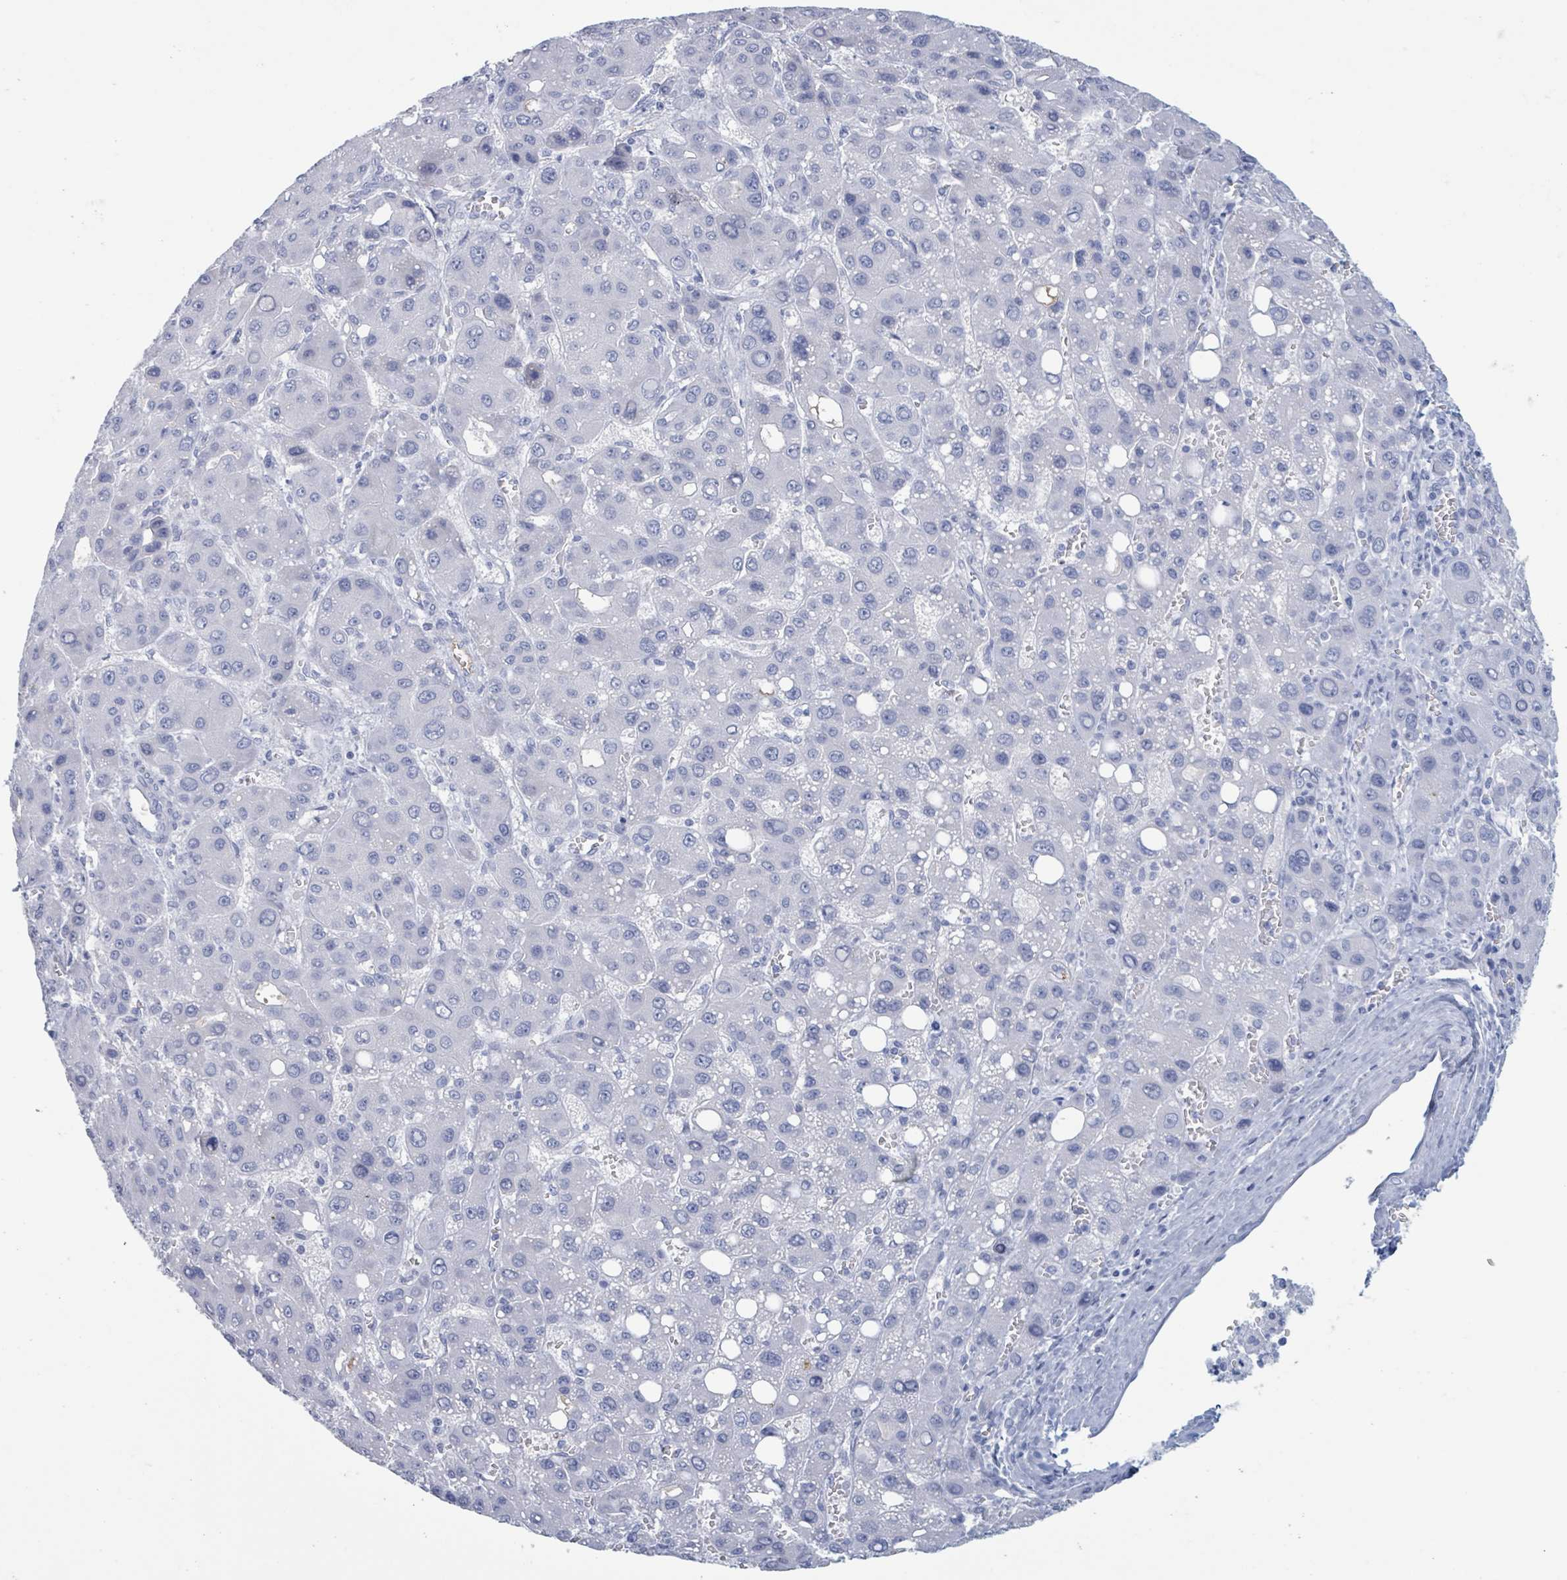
{"staining": {"intensity": "negative", "quantity": "none", "location": "none"}, "tissue": "liver cancer", "cell_type": "Tumor cells", "image_type": "cancer", "snomed": [{"axis": "morphology", "description": "Carcinoma, Hepatocellular, NOS"}, {"axis": "topography", "description": "Liver"}], "caption": "Liver hepatocellular carcinoma stained for a protein using immunohistochemistry (IHC) reveals no staining tumor cells.", "gene": "KLK4", "patient": {"sex": "male", "age": 55}}